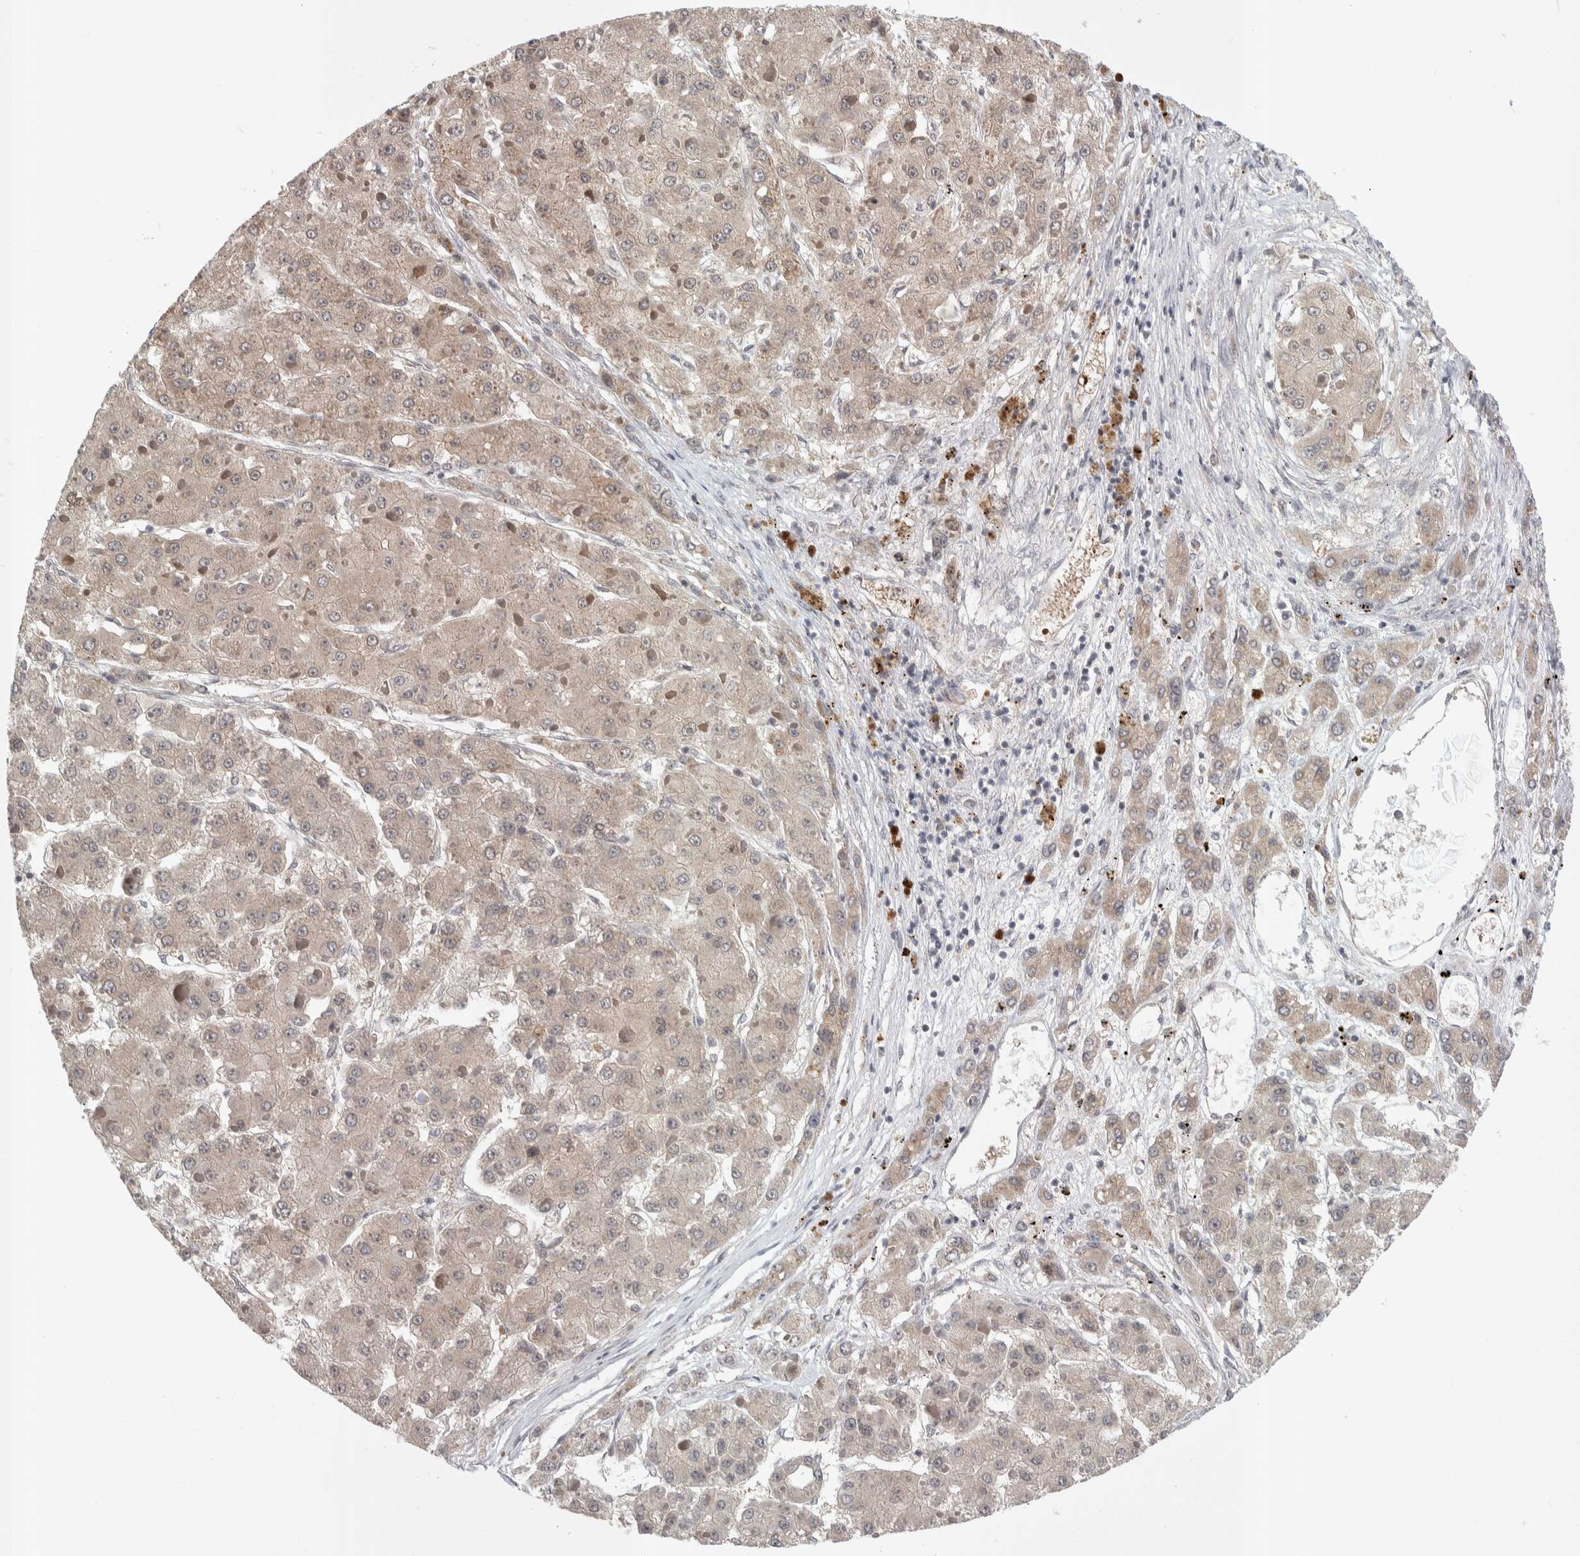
{"staining": {"intensity": "weak", "quantity": "<25%", "location": "cytoplasmic/membranous"}, "tissue": "liver cancer", "cell_type": "Tumor cells", "image_type": "cancer", "snomed": [{"axis": "morphology", "description": "Carcinoma, Hepatocellular, NOS"}, {"axis": "topography", "description": "Liver"}], "caption": "An immunohistochemistry (IHC) image of liver cancer is shown. There is no staining in tumor cells of liver cancer.", "gene": "ZSCAN21", "patient": {"sex": "female", "age": 73}}